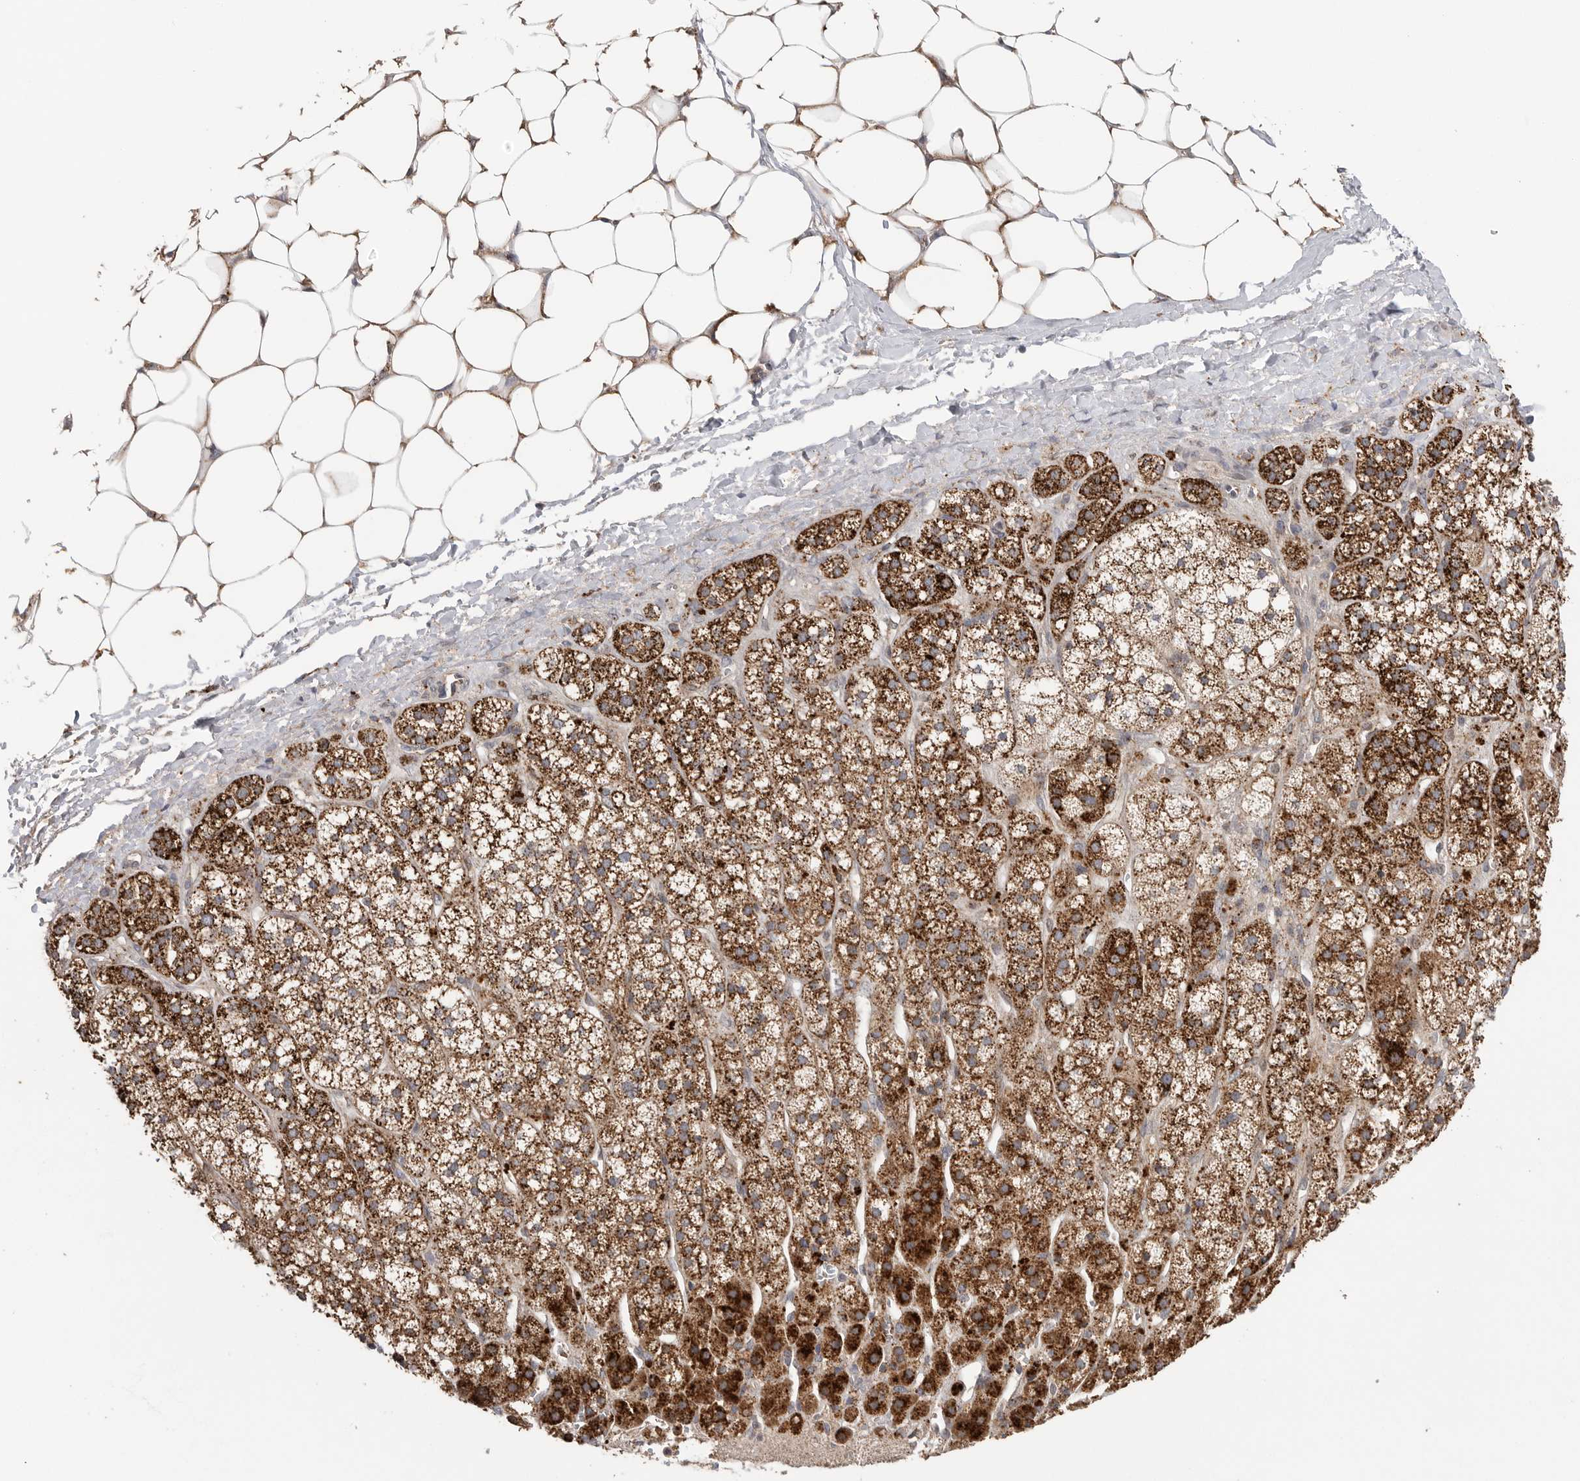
{"staining": {"intensity": "strong", "quantity": ">75%", "location": "cytoplasmic/membranous"}, "tissue": "adrenal gland", "cell_type": "Glandular cells", "image_type": "normal", "snomed": [{"axis": "morphology", "description": "Normal tissue, NOS"}, {"axis": "topography", "description": "Adrenal gland"}], "caption": "Strong cytoplasmic/membranous expression for a protein is seen in approximately >75% of glandular cells of benign adrenal gland using immunohistochemistry.", "gene": "GALNS", "patient": {"sex": "male", "age": 56}}